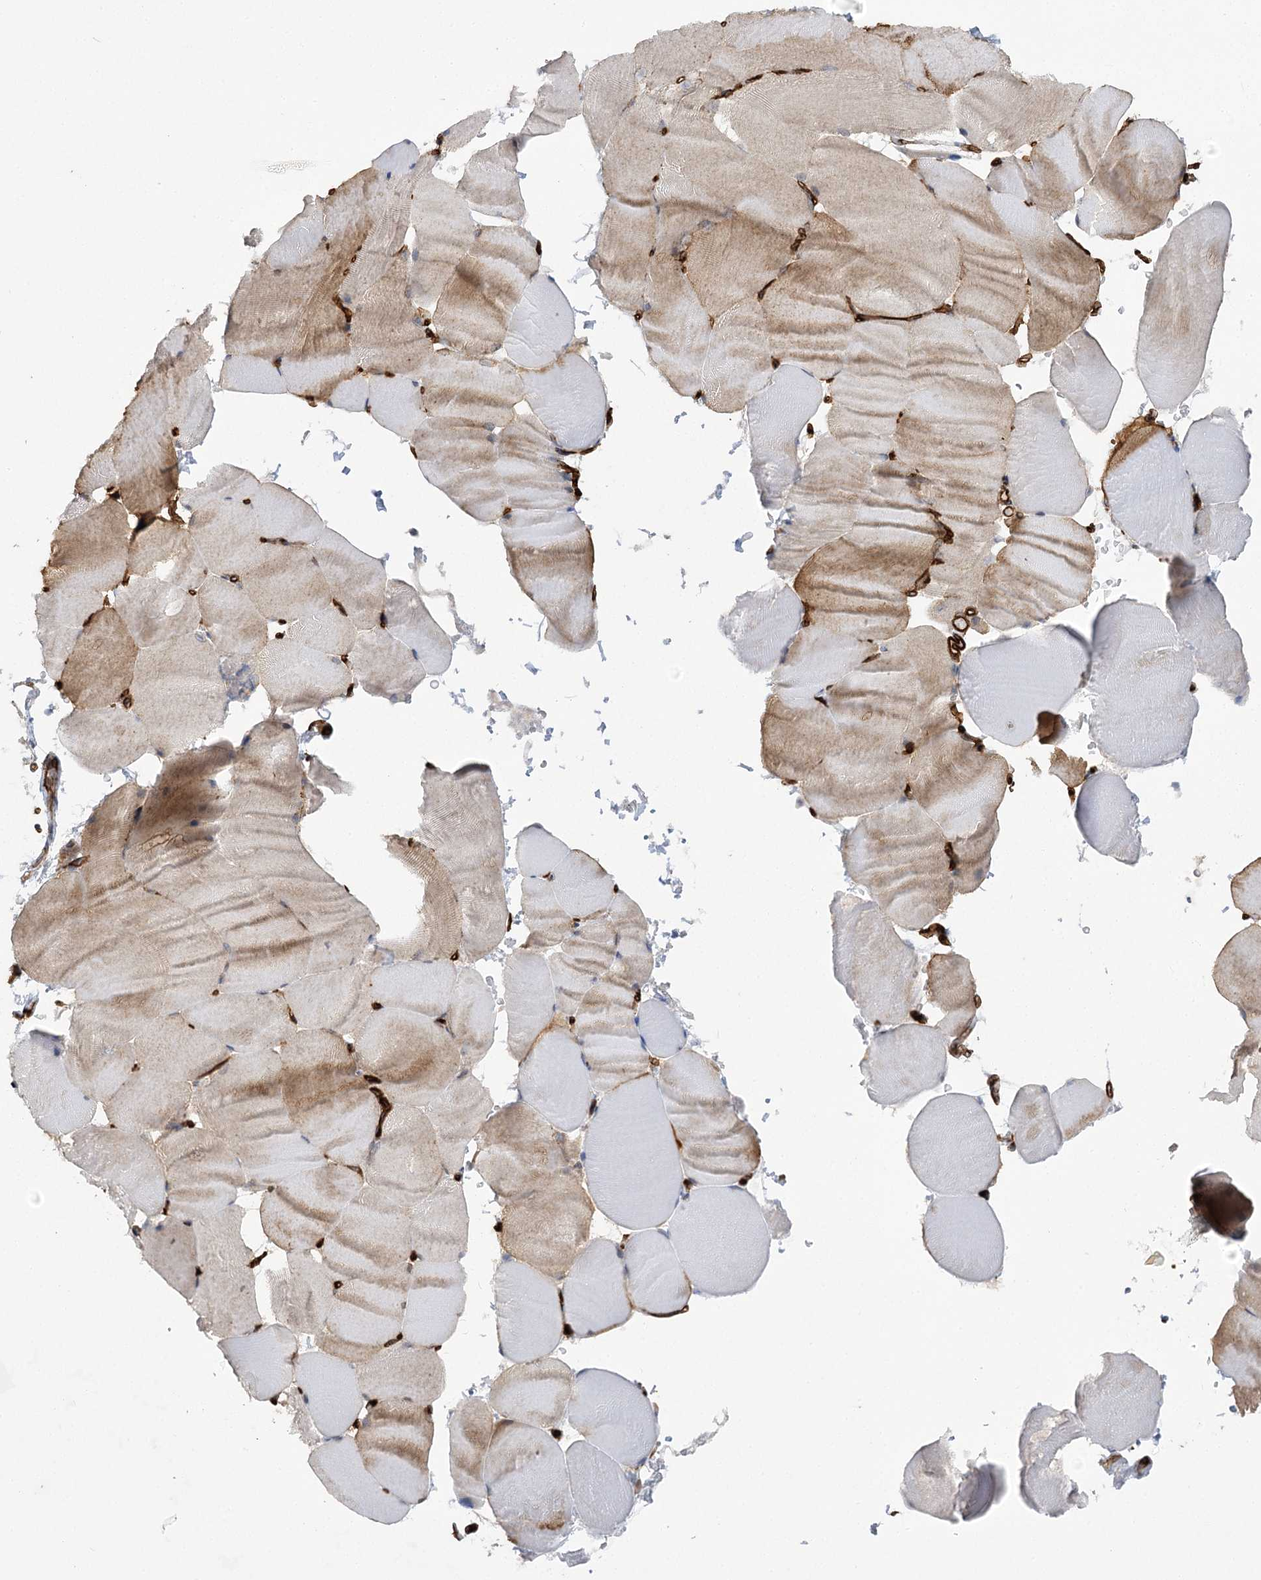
{"staining": {"intensity": "strong", "quantity": "25%-75%", "location": "cytoplasmic/membranous"}, "tissue": "skeletal muscle", "cell_type": "Myocytes", "image_type": "normal", "snomed": [{"axis": "morphology", "description": "Normal tissue, NOS"}, {"axis": "topography", "description": "Skeletal muscle"}, {"axis": "topography", "description": "Parathyroid gland"}], "caption": "Benign skeletal muscle exhibits strong cytoplasmic/membranous positivity in approximately 25%-75% of myocytes, visualized by immunohistochemistry.", "gene": "AMTN", "patient": {"sex": "female", "age": 37}}